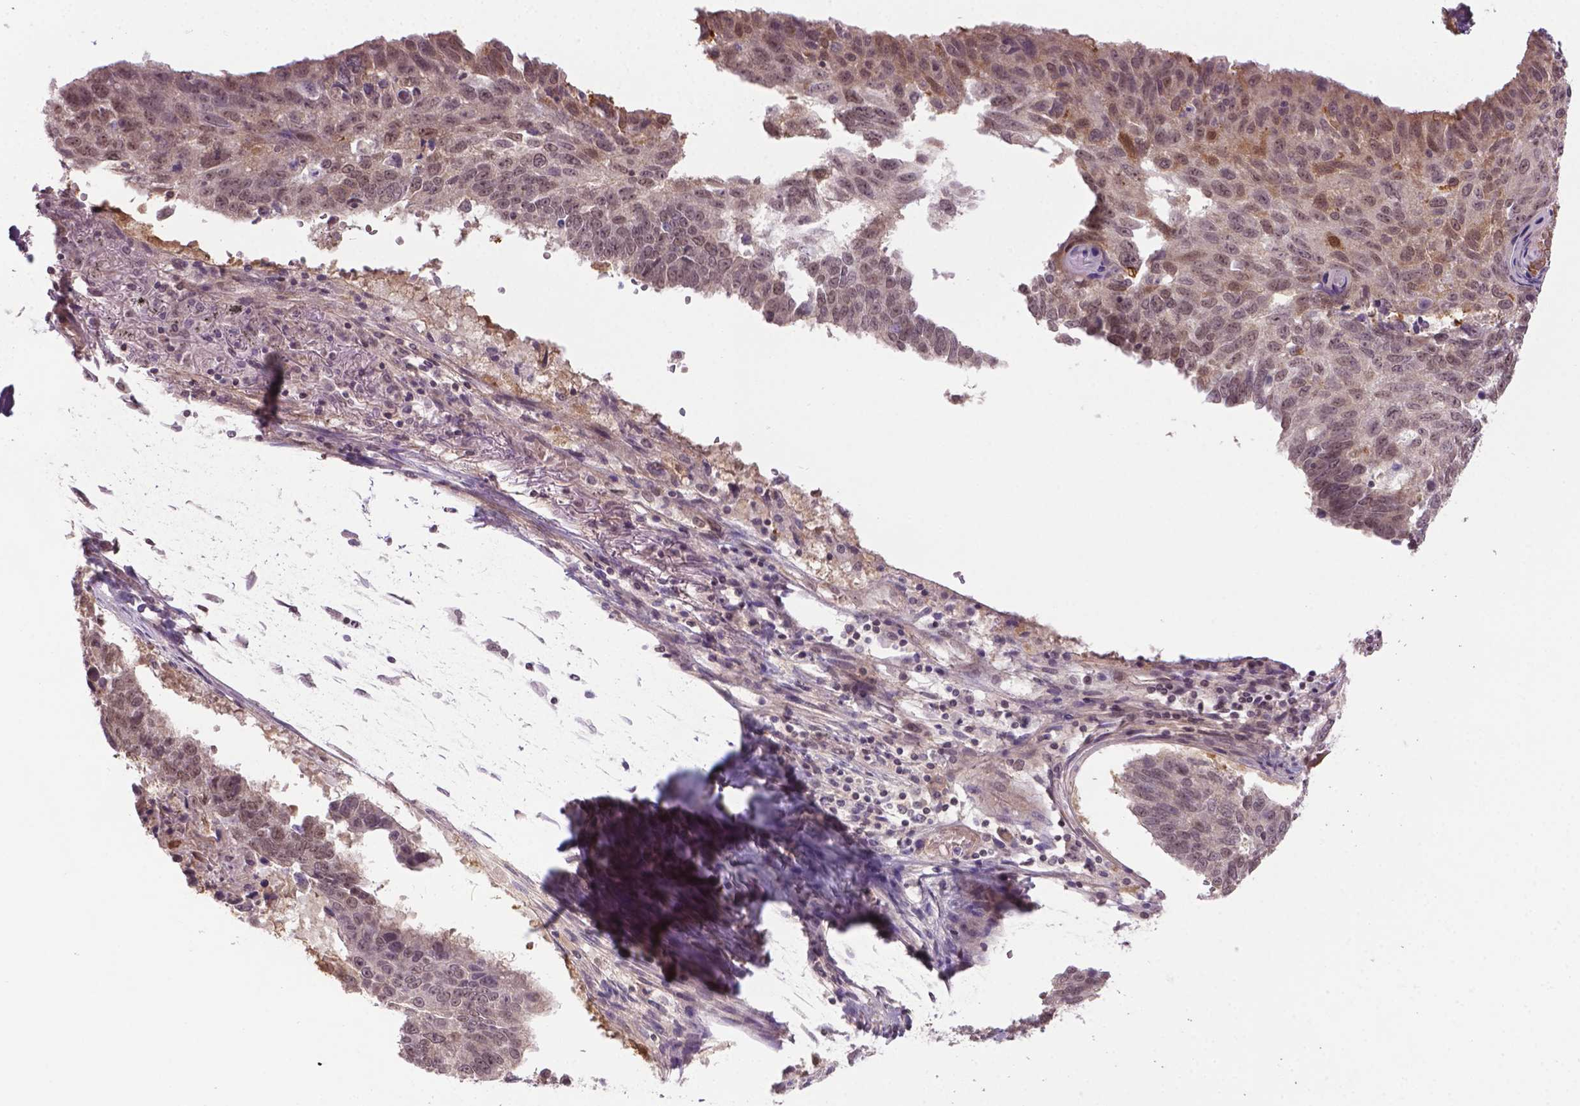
{"staining": {"intensity": "weak", "quantity": "25%-75%", "location": "nuclear"}, "tissue": "lung cancer", "cell_type": "Tumor cells", "image_type": "cancer", "snomed": [{"axis": "morphology", "description": "Squamous cell carcinoma, NOS"}, {"axis": "topography", "description": "Lung"}], "caption": "This histopathology image shows immunohistochemistry (IHC) staining of lung squamous cell carcinoma, with low weak nuclear staining in about 25%-75% of tumor cells.", "gene": "ANKRD54", "patient": {"sex": "male", "age": 73}}